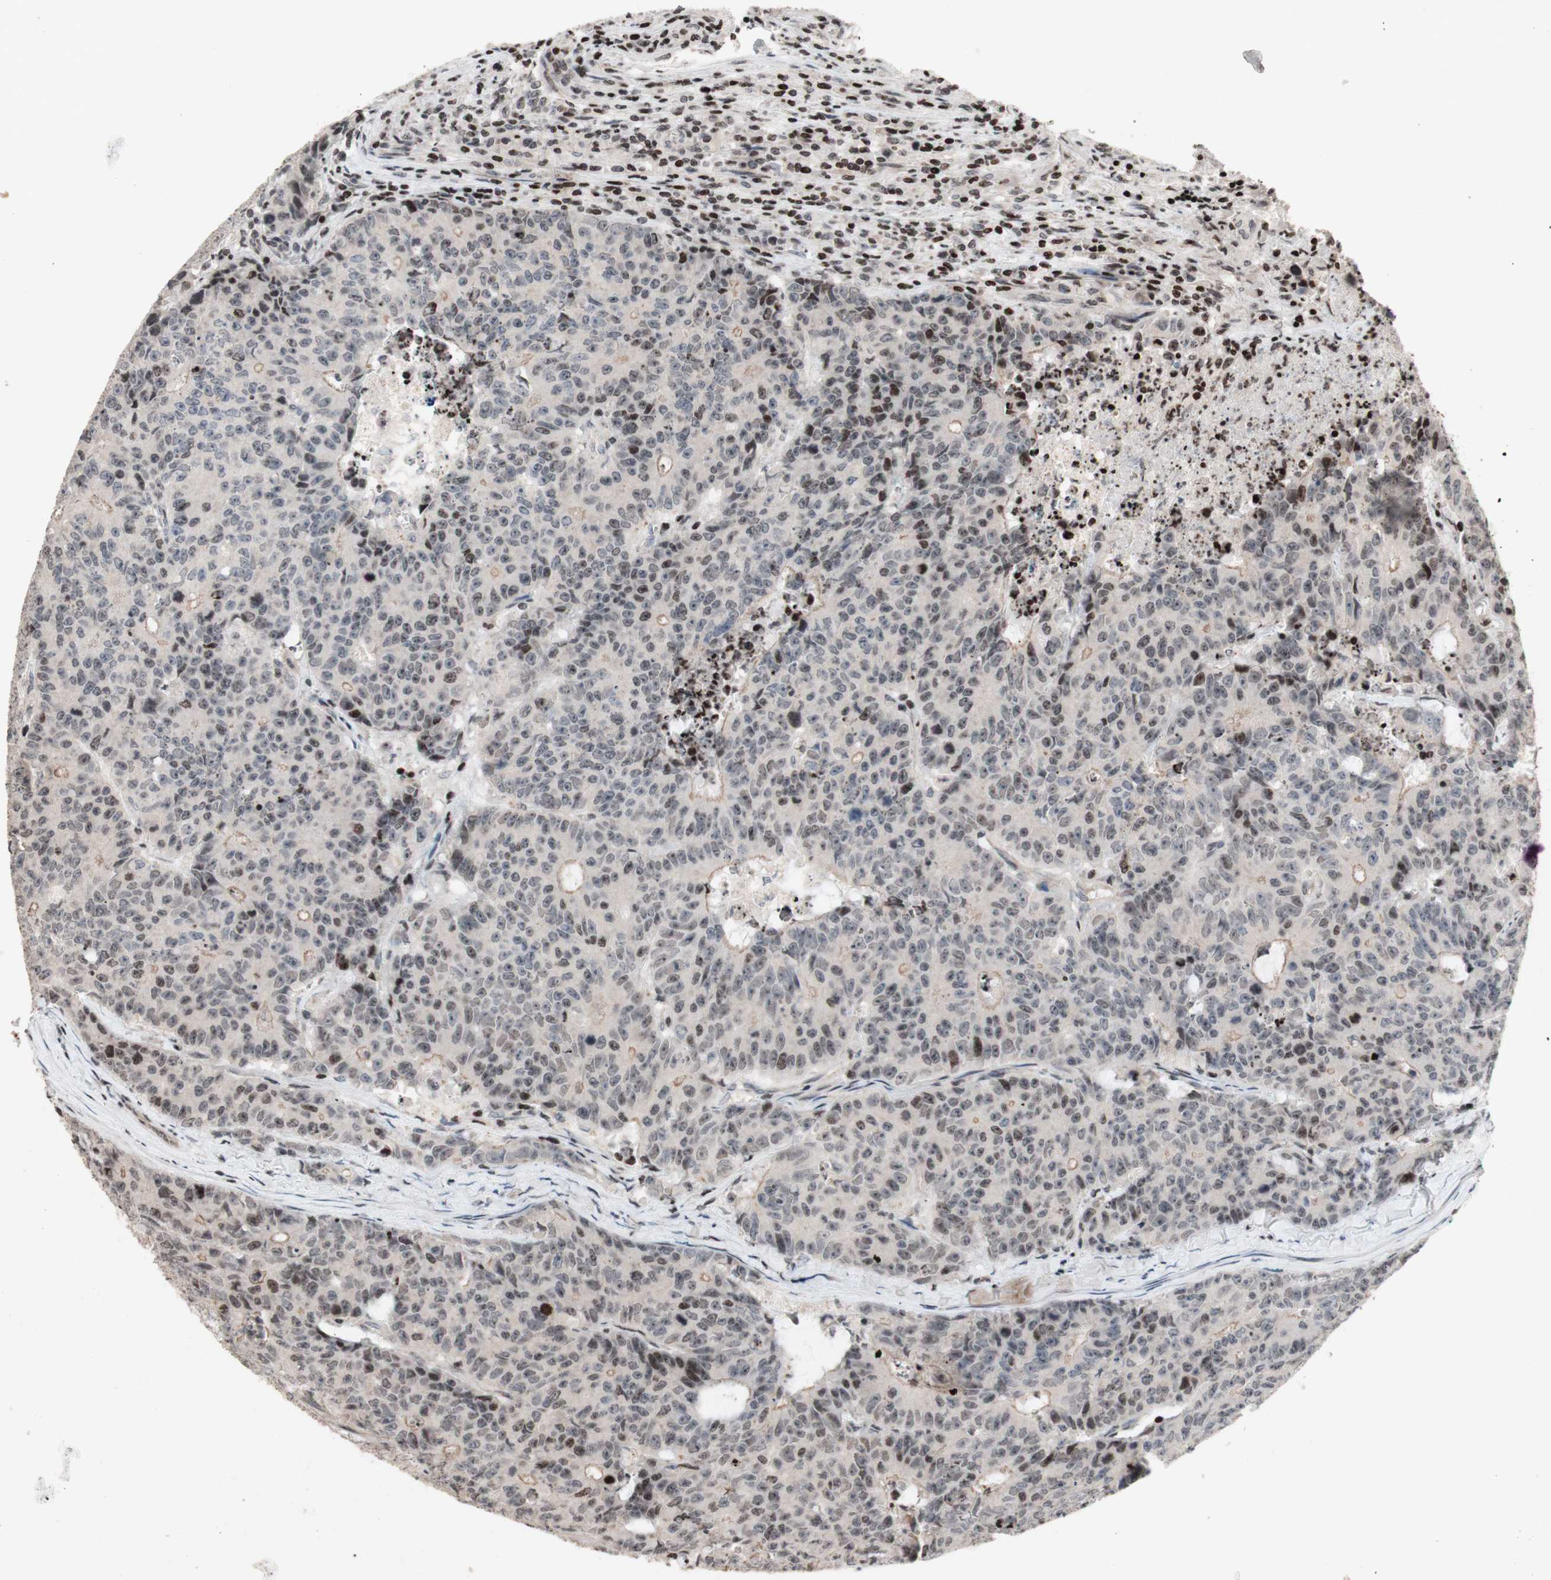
{"staining": {"intensity": "weak", "quantity": "<25%", "location": "nuclear"}, "tissue": "colorectal cancer", "cell_type": "Tumor cells", "image_type": "cancer", "snomed": [{"axis": "morphology", "description": "Adenocarcinoma, NOS"}, {"axis": "topography", "description": "Colon"}], "caption": "The image displays no staining of tumor cells in colorectal adenocarcinoma.", "gene": "POLA1", "patient": {"sex": "female", "age": 86}}